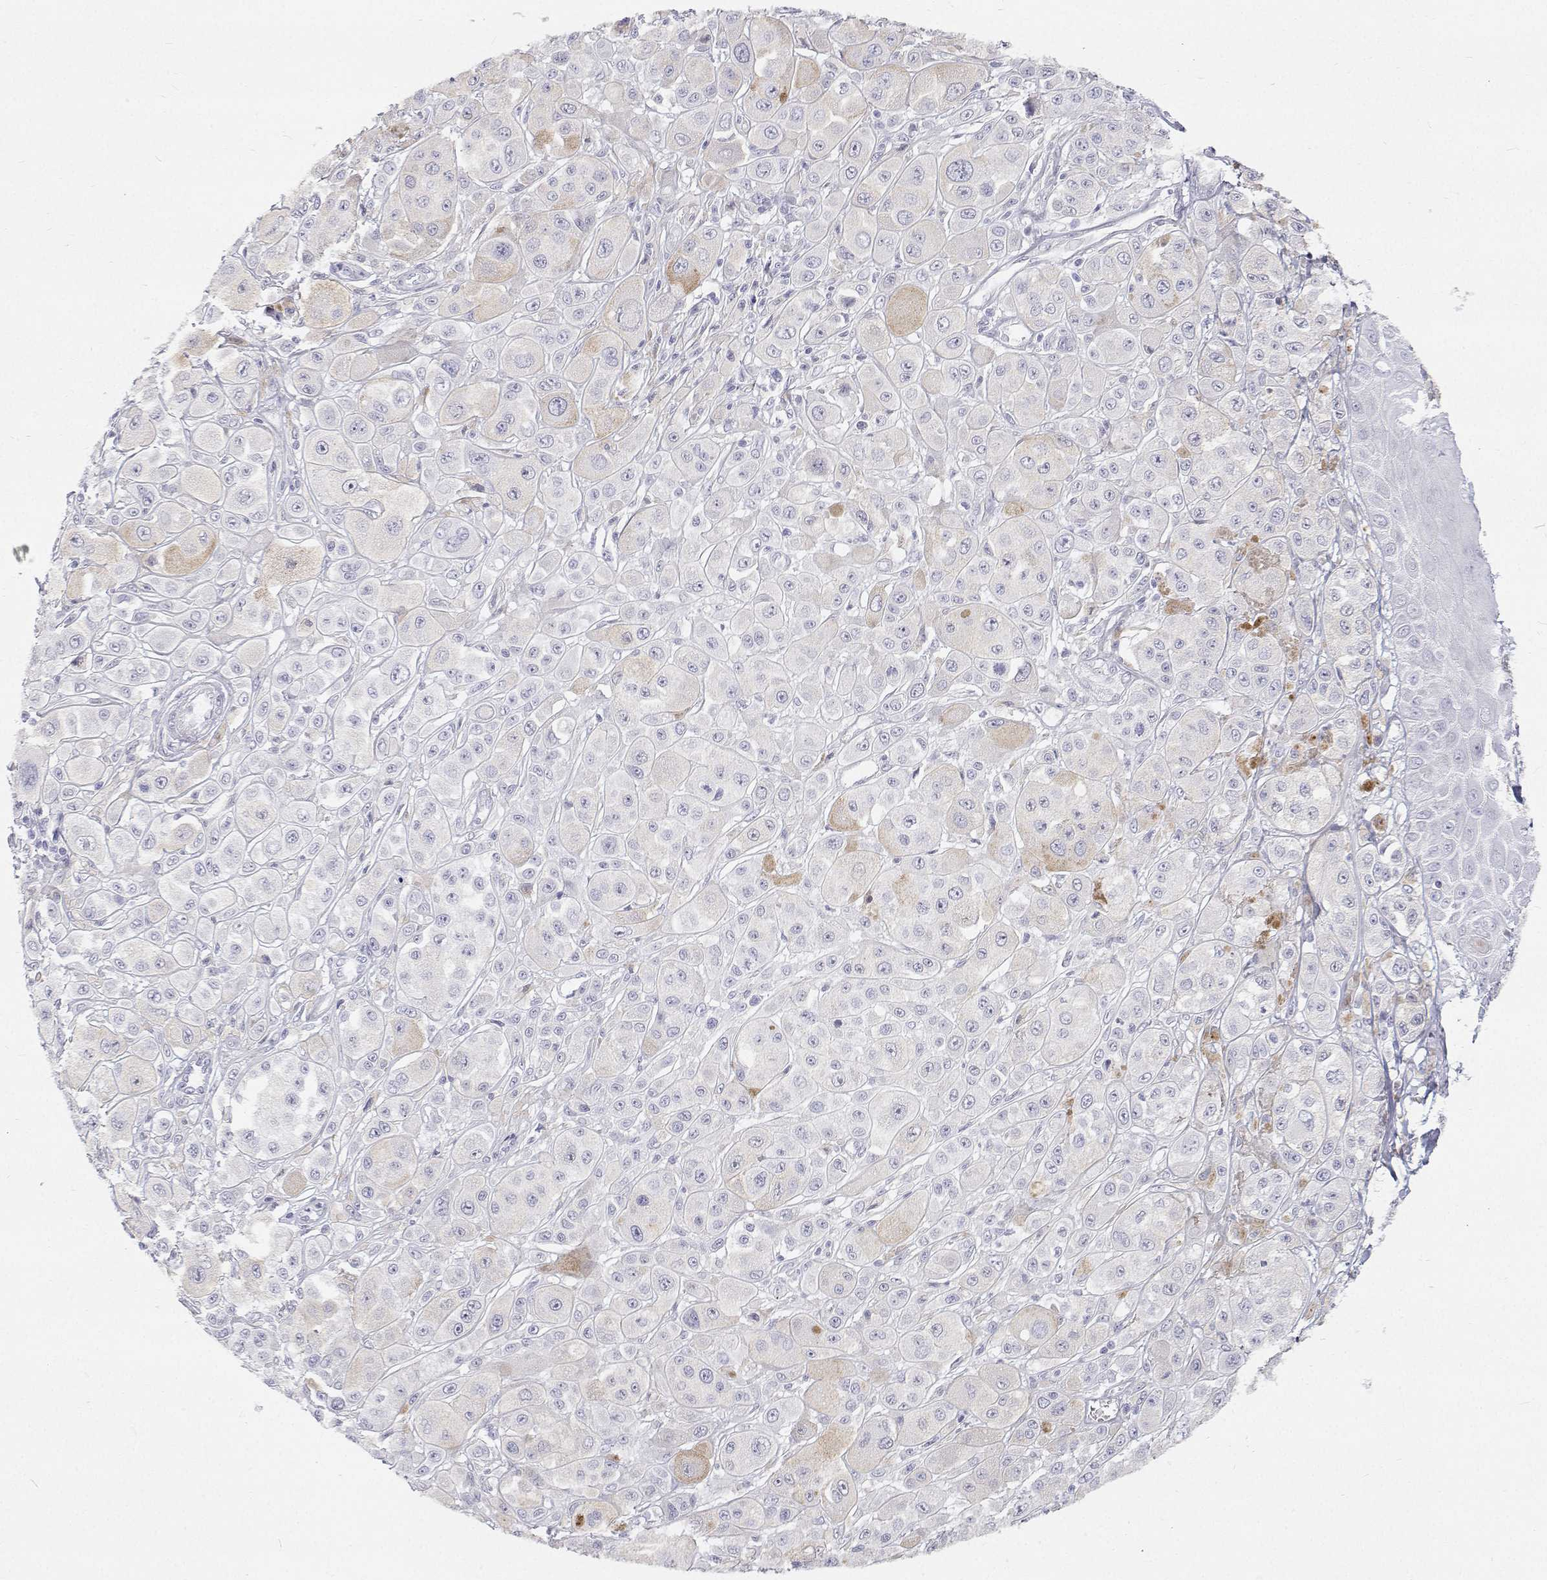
{"staining": {"intensity": "weak", "quantity": "<25%", "location": "cytoplasmic/membranous"}, "tissue": "melanoma", "cell_type": "Tumor cells", "image_type": "cancer", "snomed": [{"axis": "morphology", "description": "Malignant melanoma, NOS"}, {"axis": "topography", "description": "Skin"}], "caption": "Micrograph shows no protein expression in tumor cells of malignant melanoma tissue.", "gene": "NCR2", "patient": {"sex": "male", "age": 67}}